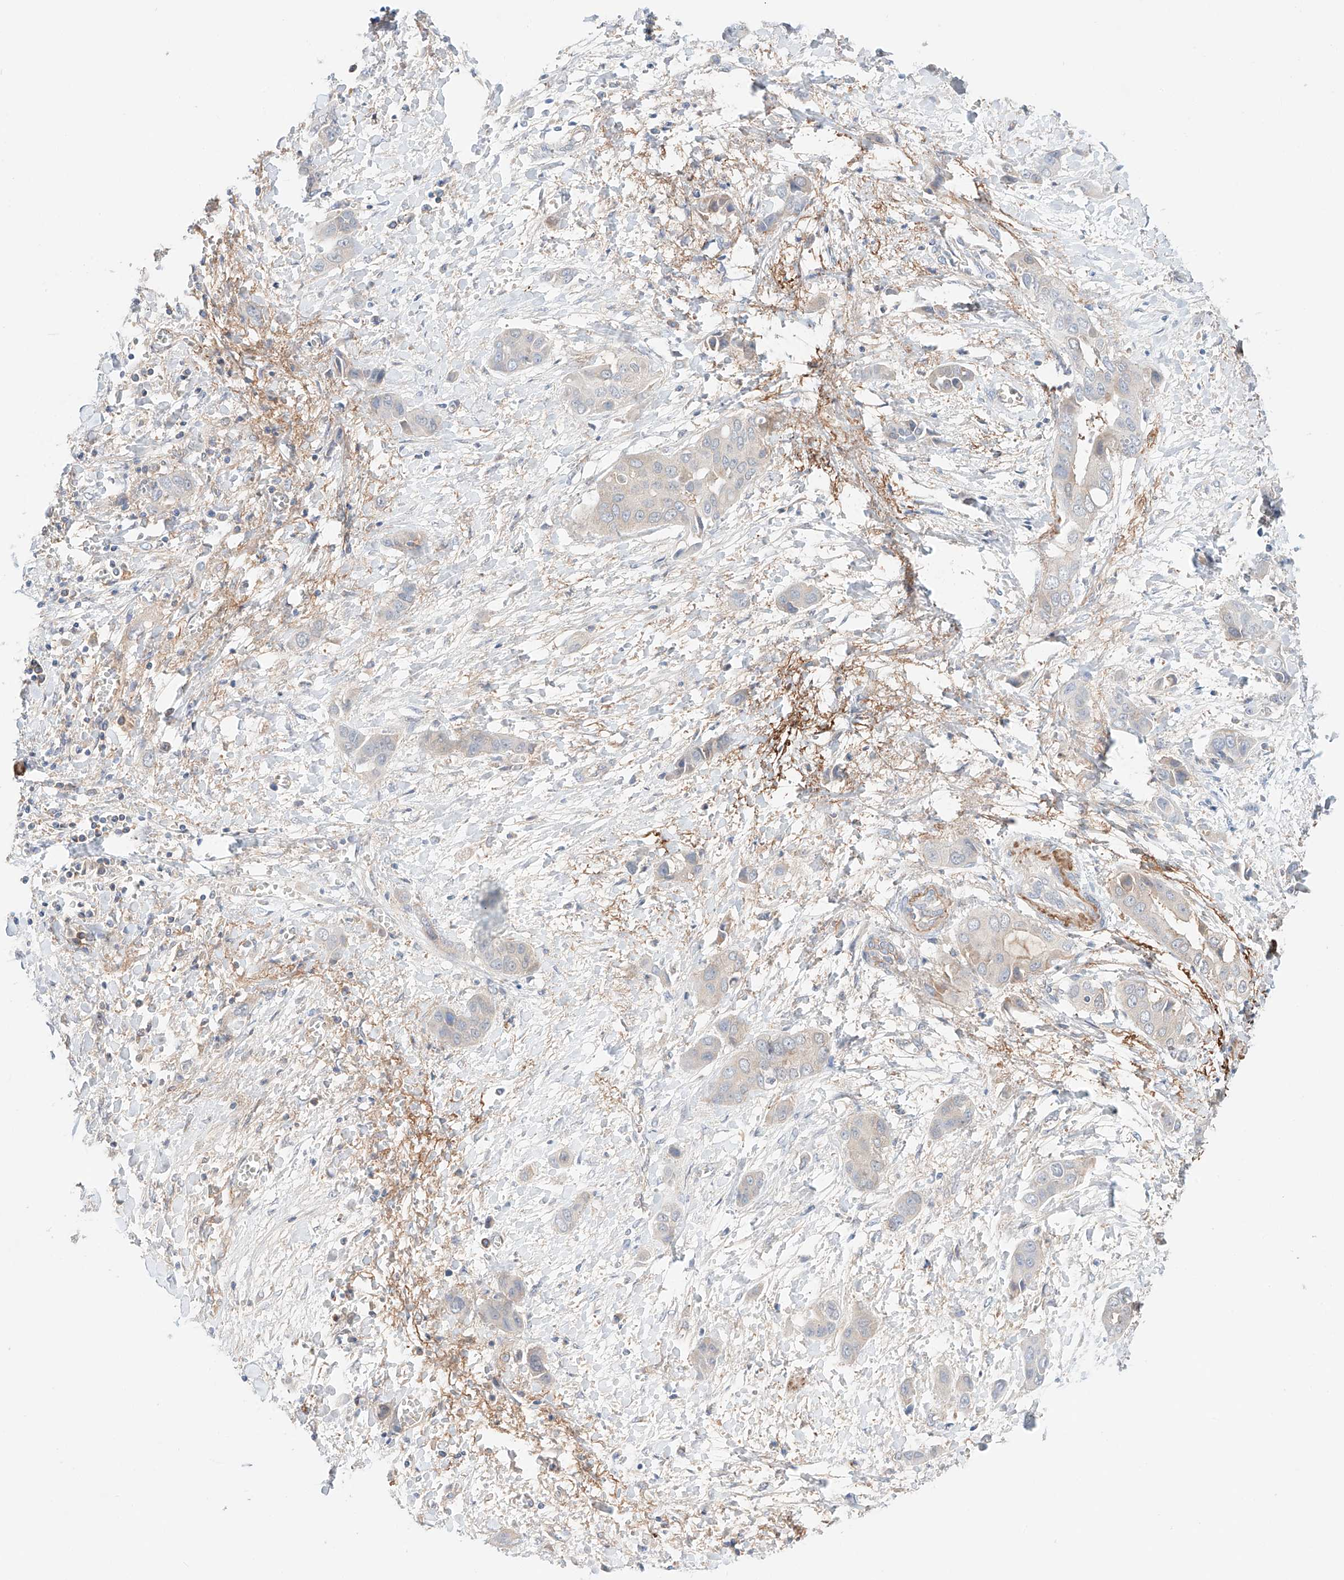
{"staining": {"intensity": "negative", "quantity": "none", "location": "none"}, "tissue": "liver cancer", "cell_type": "Tumor cells", "image_type": "cancer", "snomed": [{"axis": "morphology", "description": "Cholangiocarcinoma"}, {"axis": "topography", "description": "Liver"}], "caption": "High power microscopy micrograph of an immunohistochemistry (IHC) histopathology image of liver cancer (cholangiocarcinoma), revealing no significant positivity in tumor cells.", "gene": "PGGT1B", "patient": {"sex": "female", "age": 52}}